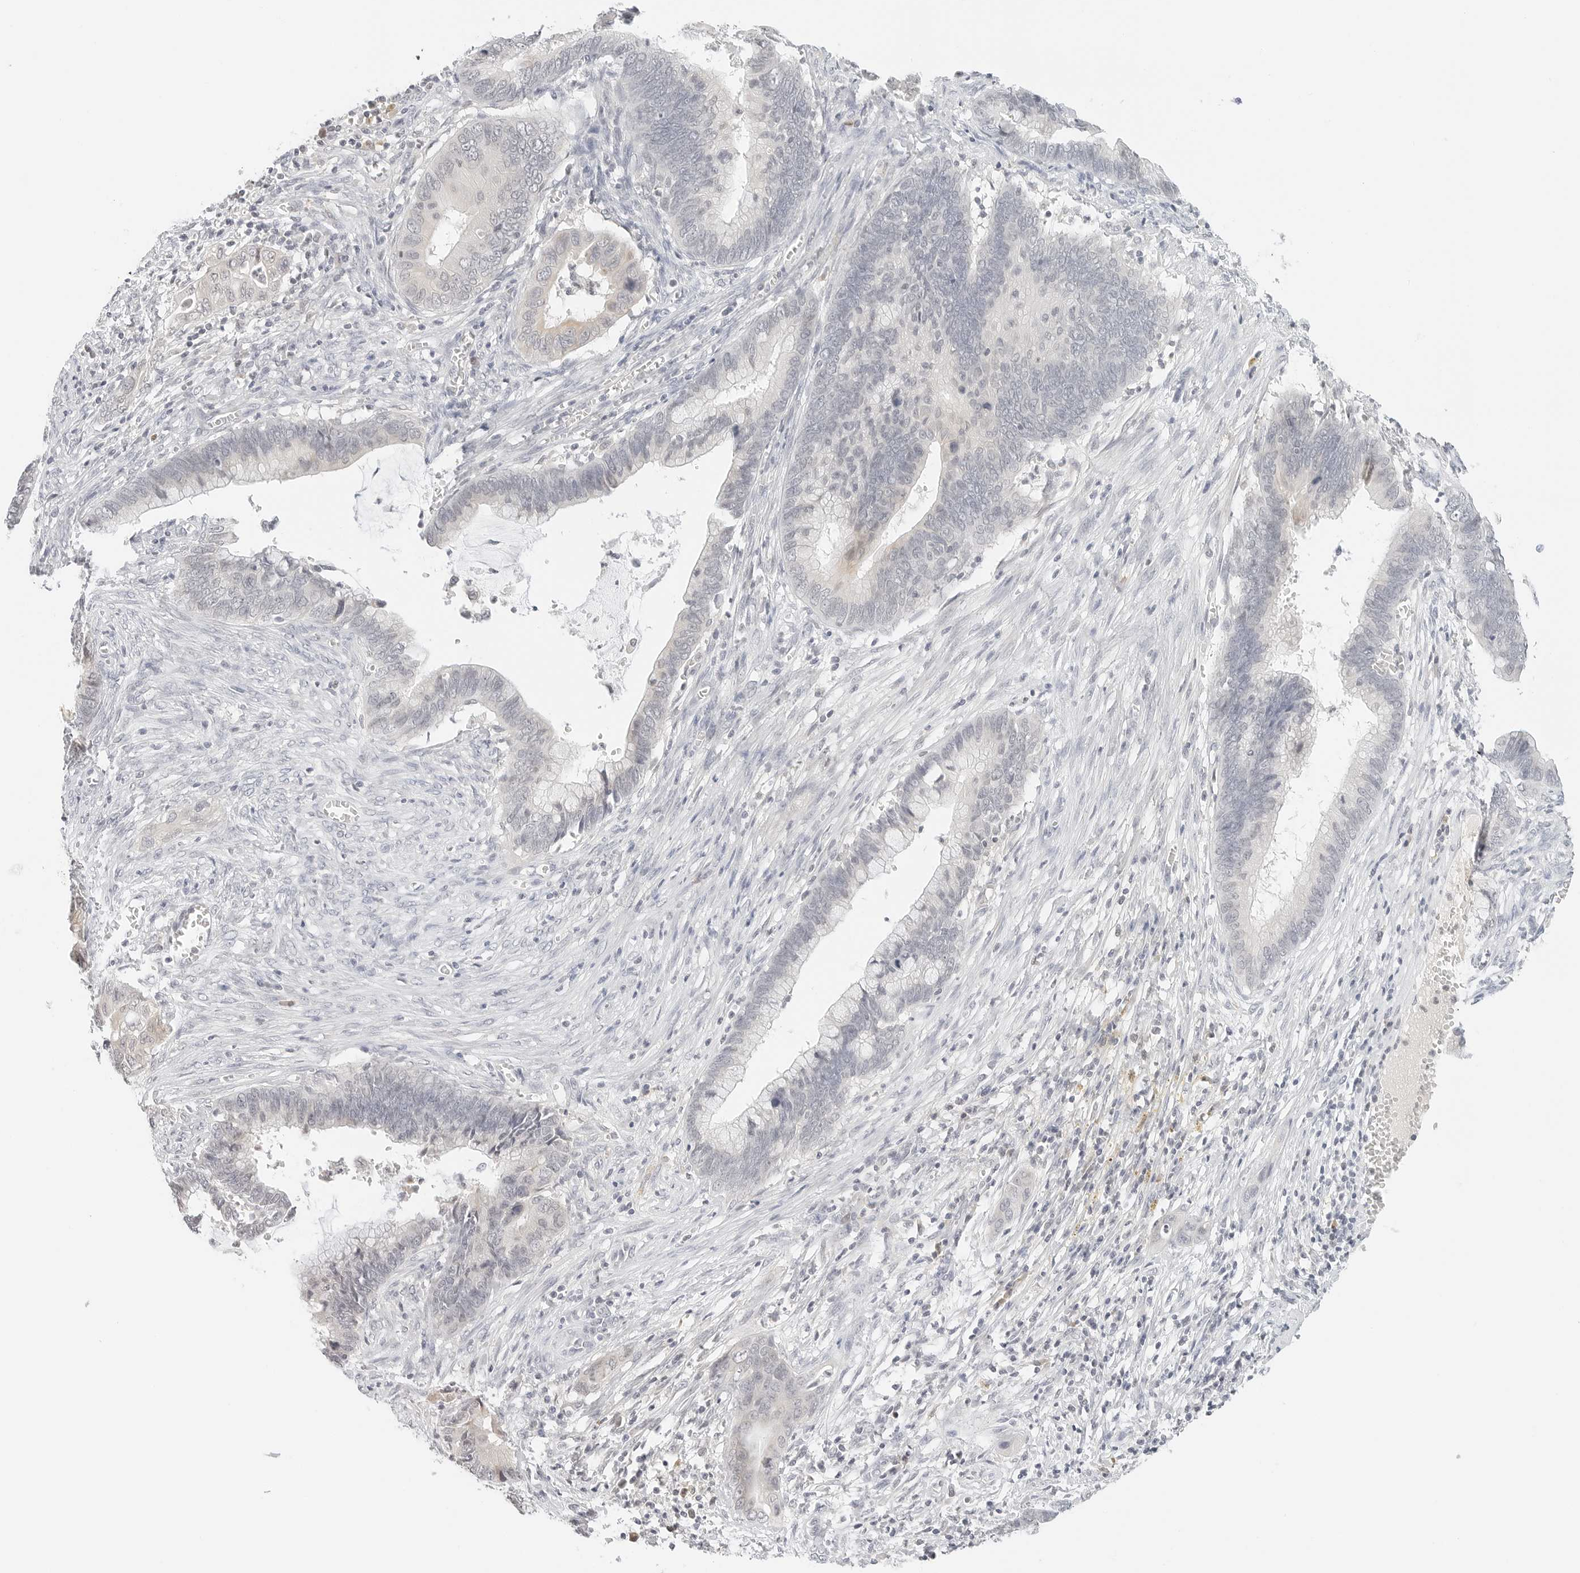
{"staining": {"intensity": "negative", "quantity": "none", "location": "none"}, "tissue": "cervical cancer", "cell_type": "Tumor cells", "image_type": "cancer", "snomed": [{"axis": "morphology", "description": "Adenocarcinoma, NOS"}, {"axis": "topography", "description": "Cervix"}], "caption": "This image is of cervical cancer (adenocarcinoma) stained with immunohistochemistry (IHC) to label a protein in brown with the nuclei are counter-stained blue. There is no staining in tumor cells. The staining was performed using DAB to visualize the protein expression in brown, while the nuclei were stained in blue with hematoxylin (Magnification: 20x).", "gene": "NEO1", "patient": {"sex": "female", "age": 44}}